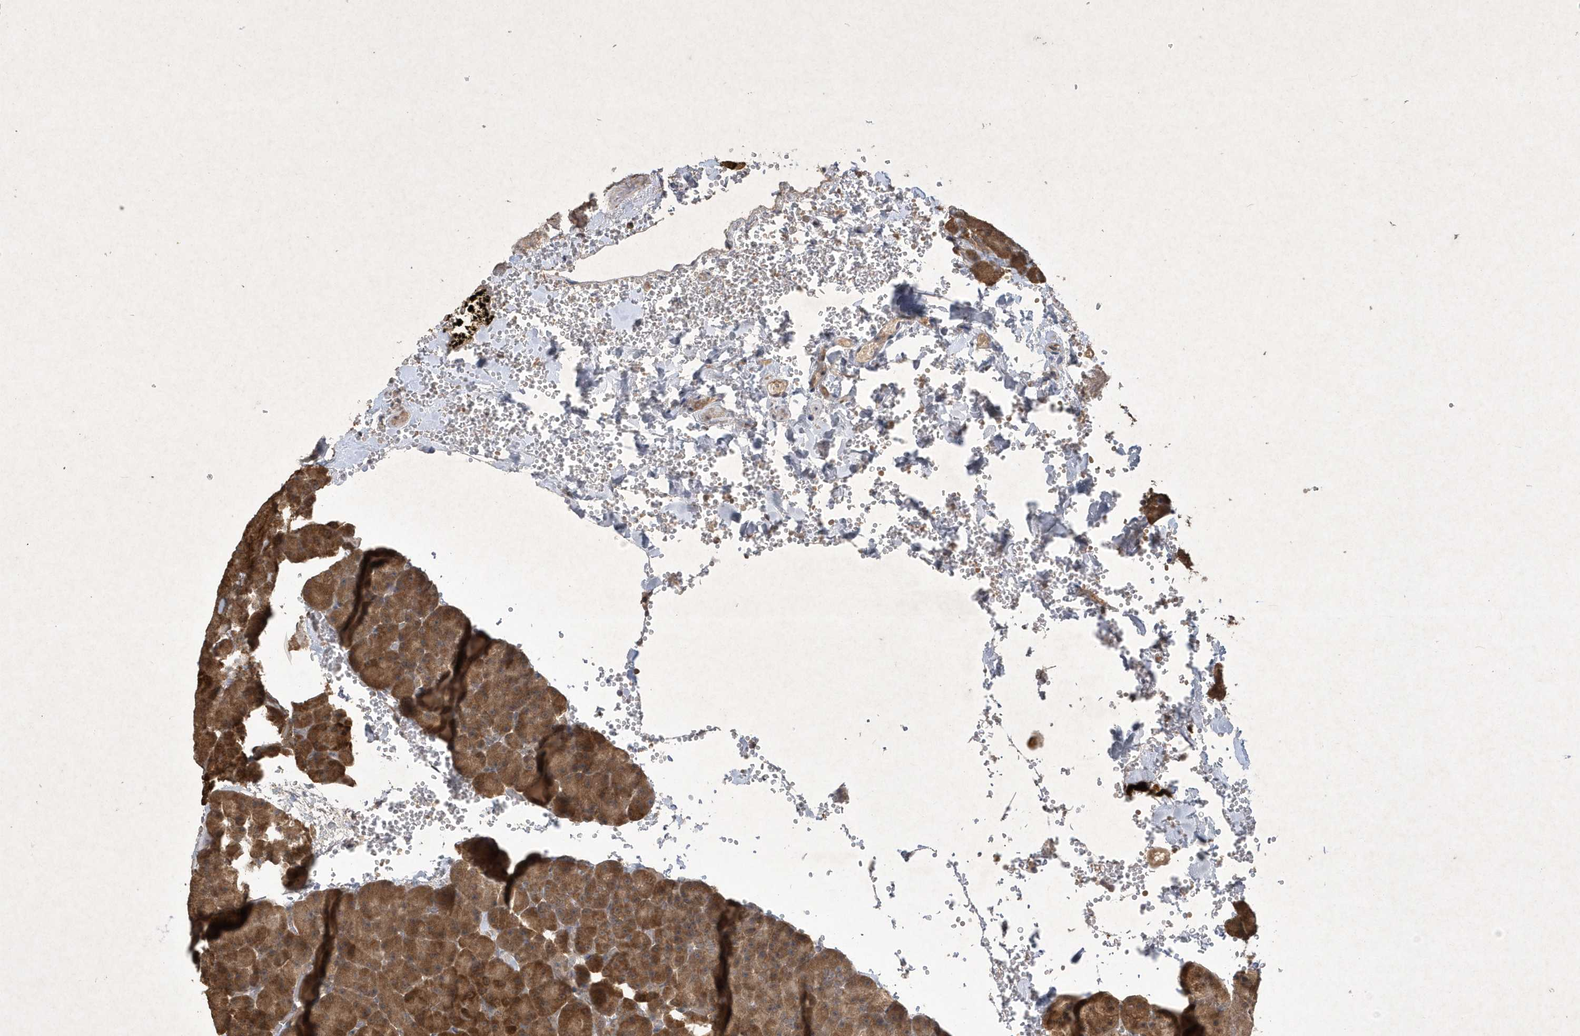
{"staining": {"intensity": "moderate", "quantity": ">75%", "location": "cytoplasmic/membranous"}, "tissue": "pancreas", "cell_type": "Exocrine glandular cells", "image_type": "normal", "snomed": [{"axis": "morphology", "description": "Normal tissue, NOS"}, {"axis": "morphology", "description": "Carcinoid, malignant, NOS"}, {"axis": "topography", "description": "Pancreas"}], "caption": "A brown stain shows moderate cytoplasmic/membranous expression of a protein in exocrine glandular cells of normal pancreas. The staining was performed using DAB, with brown indicating positive protein expression. Nuclei are stained blue with hematoxylin.", "gene": "AKR7A2", "patient": {"sex": "female", "age": 35}}